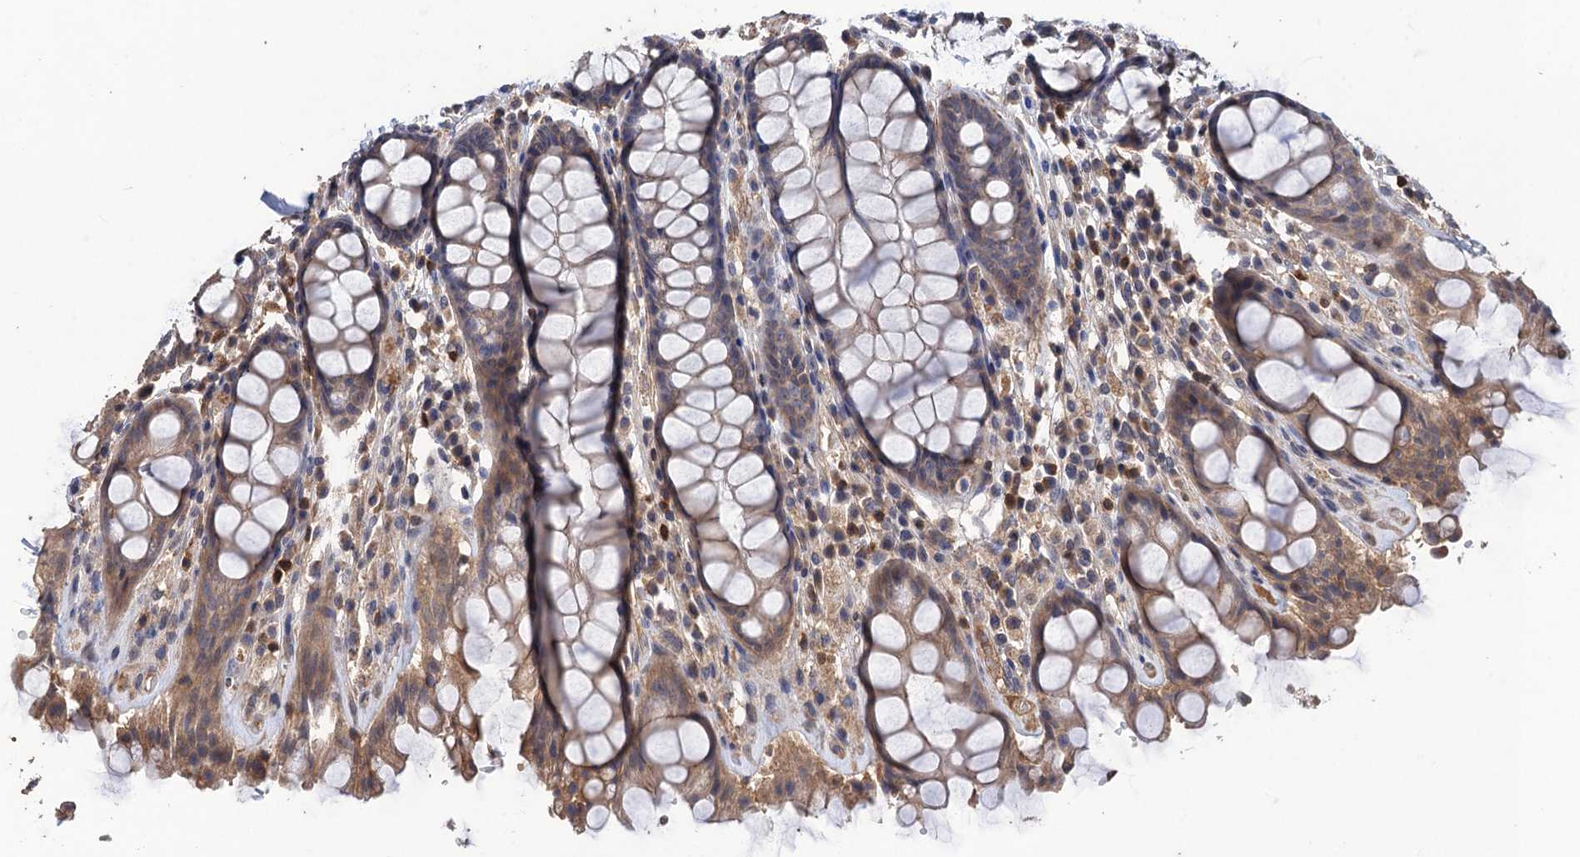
{"staining": {"intensity": "weak", "quantity": ">75%", "location": "cytoplasmic/membranous"}, "tissue": "rectum", "cell_type": "Glandular cells", "image_type": "normal", "snomed": [{"axis": "morphology", "description": "Normal tissue, NOS"}, {"axis": "topography", "description": "Rectum"}], "caption": "Normal rectum was stained to show a protein in brown. There is low levels of weak cytoplasmic/membranous positivity in about >75% of glandular cells.", "gene": "DGKA", "patient": {"sex": "male", "age": 64}}